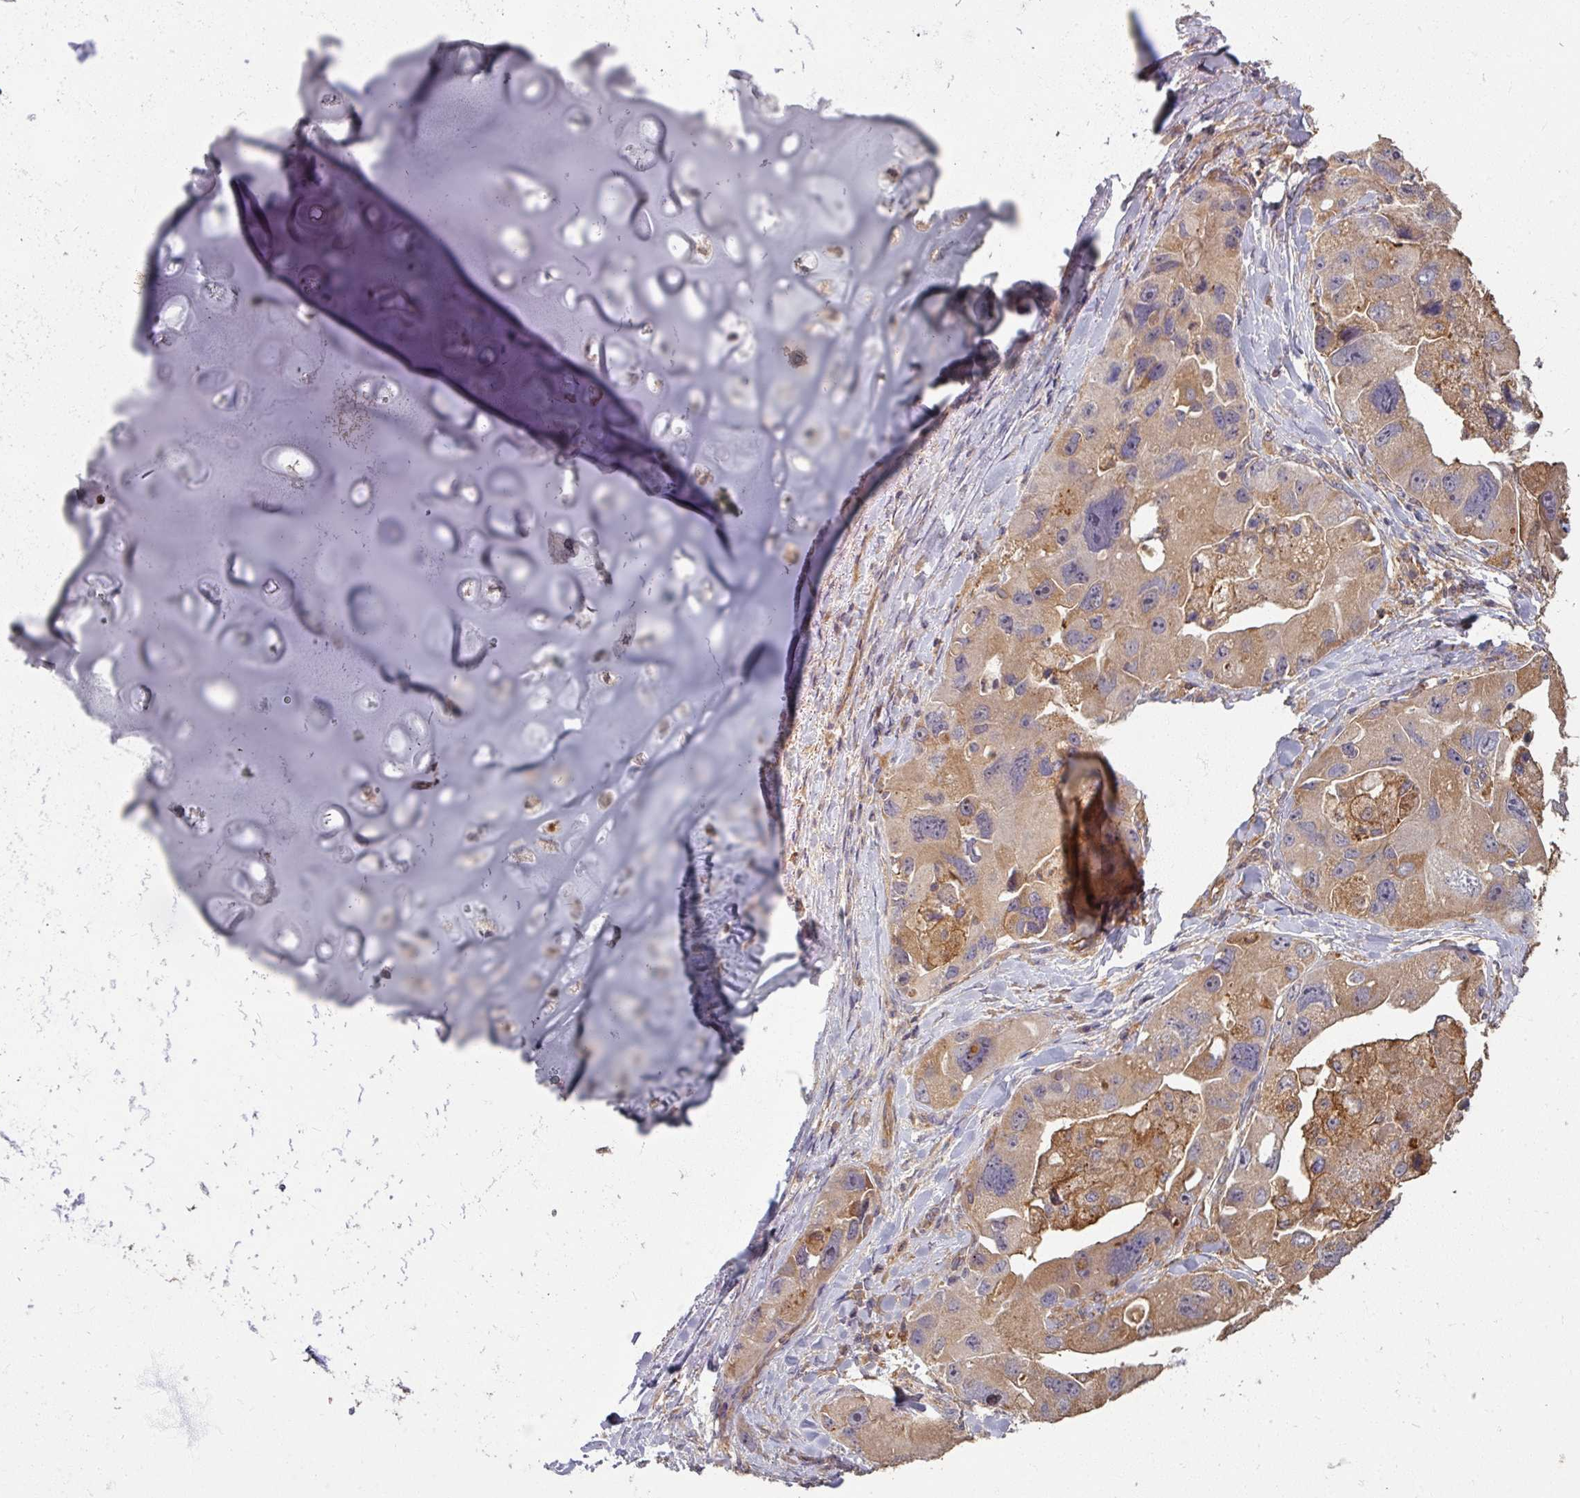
{"staining": {"intensity": "weak", "quantity": ">75%", "location": "cytoplasmic/membranous"}, "tissue": "lung cancer", "cell_type": "Tumor cells", "image_type": "cancer", "snomed": [{"axis": "morphology", "description": "Adenocarcinoma, NOS"}, {"axis": "topography", "description": "Lung"}], "caption": "Immunohistochemistry (IHC) (DAB) staining of lung cancer (adenocarcinoma) reveals weak cytoplasmic/membranous protein positivity in approximately >75% of tumor cells.", "gene": "CCDC68", "patient": {"sex": "female", "age": 54}}